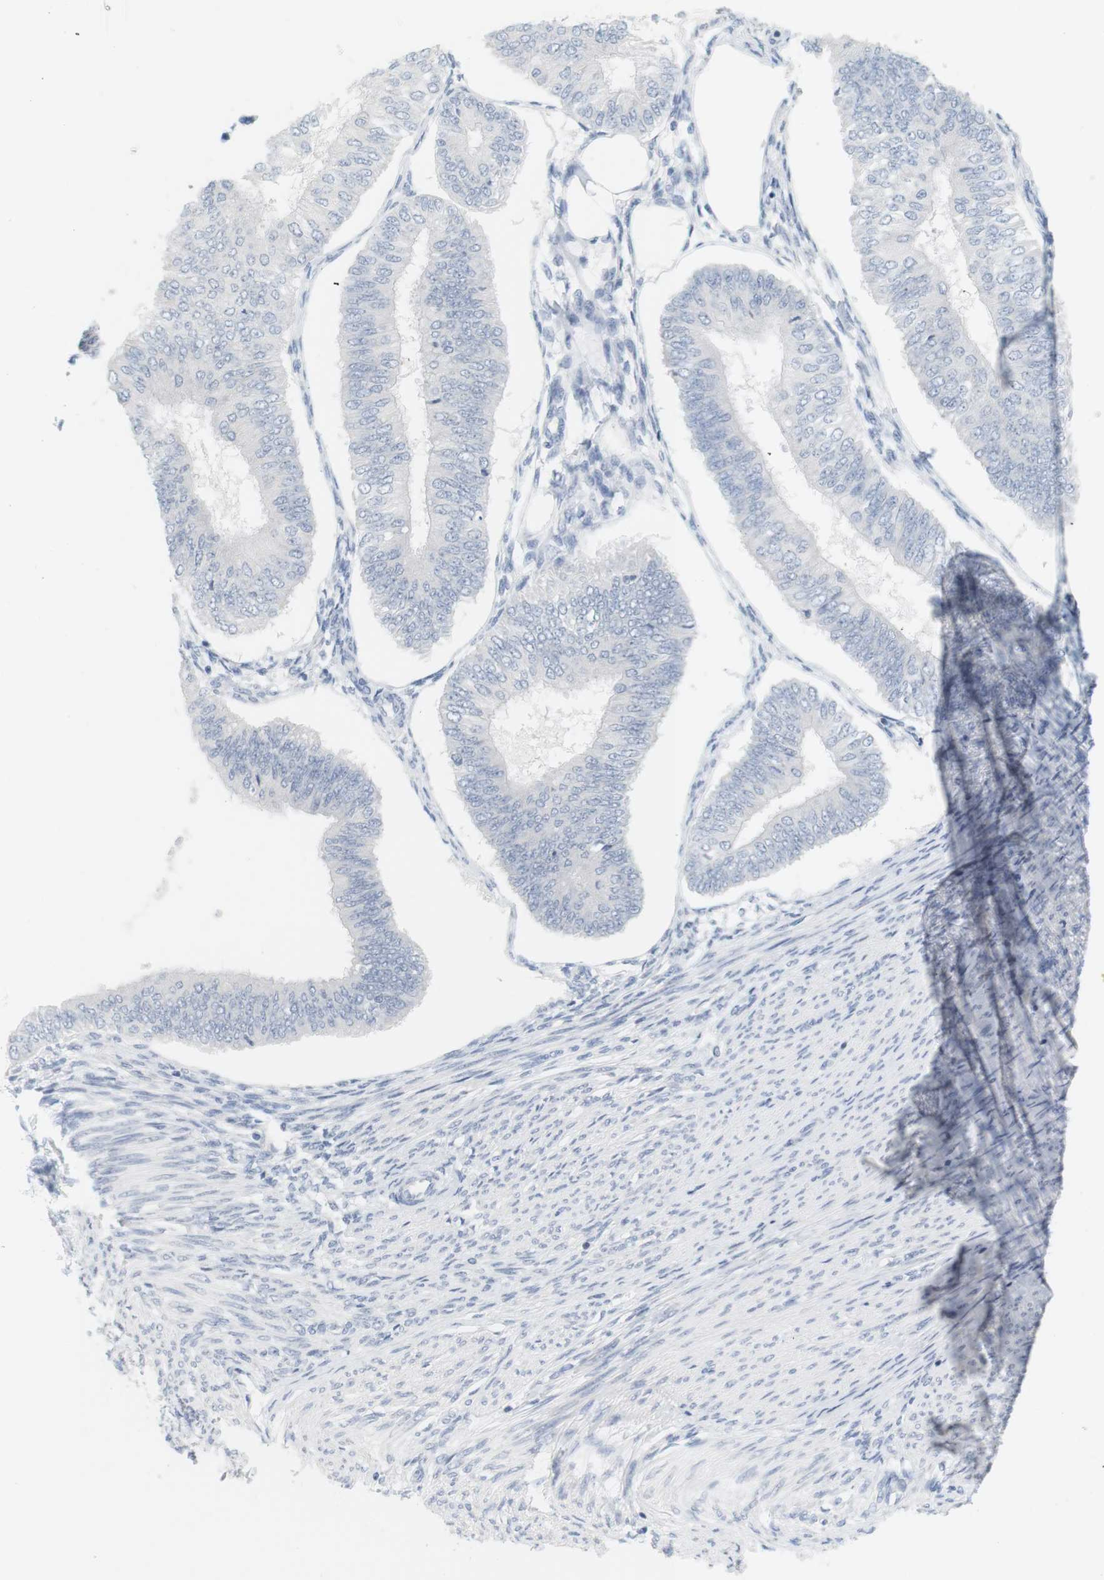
{"staining": {"intensity": "negative", "quantity": "none", "location": "none"}, "tissue": "endometrial cancer", "cell_type": "Tumor cells", "image_type": "cancer", "snomed": [{"axis": "morphology", "description": "Adenocarcinoma, NOS"}, {"axis": "topography", "description": "Endometrium"}], "caption": "This micrograph is of endometrial cancer stained with IHC to label a protein in brown with the nuclei are counter-stained blue. There is no staining in tumor cells.", "gene": "OPRM1", "patient": {"sex": "female", "age": 58}}